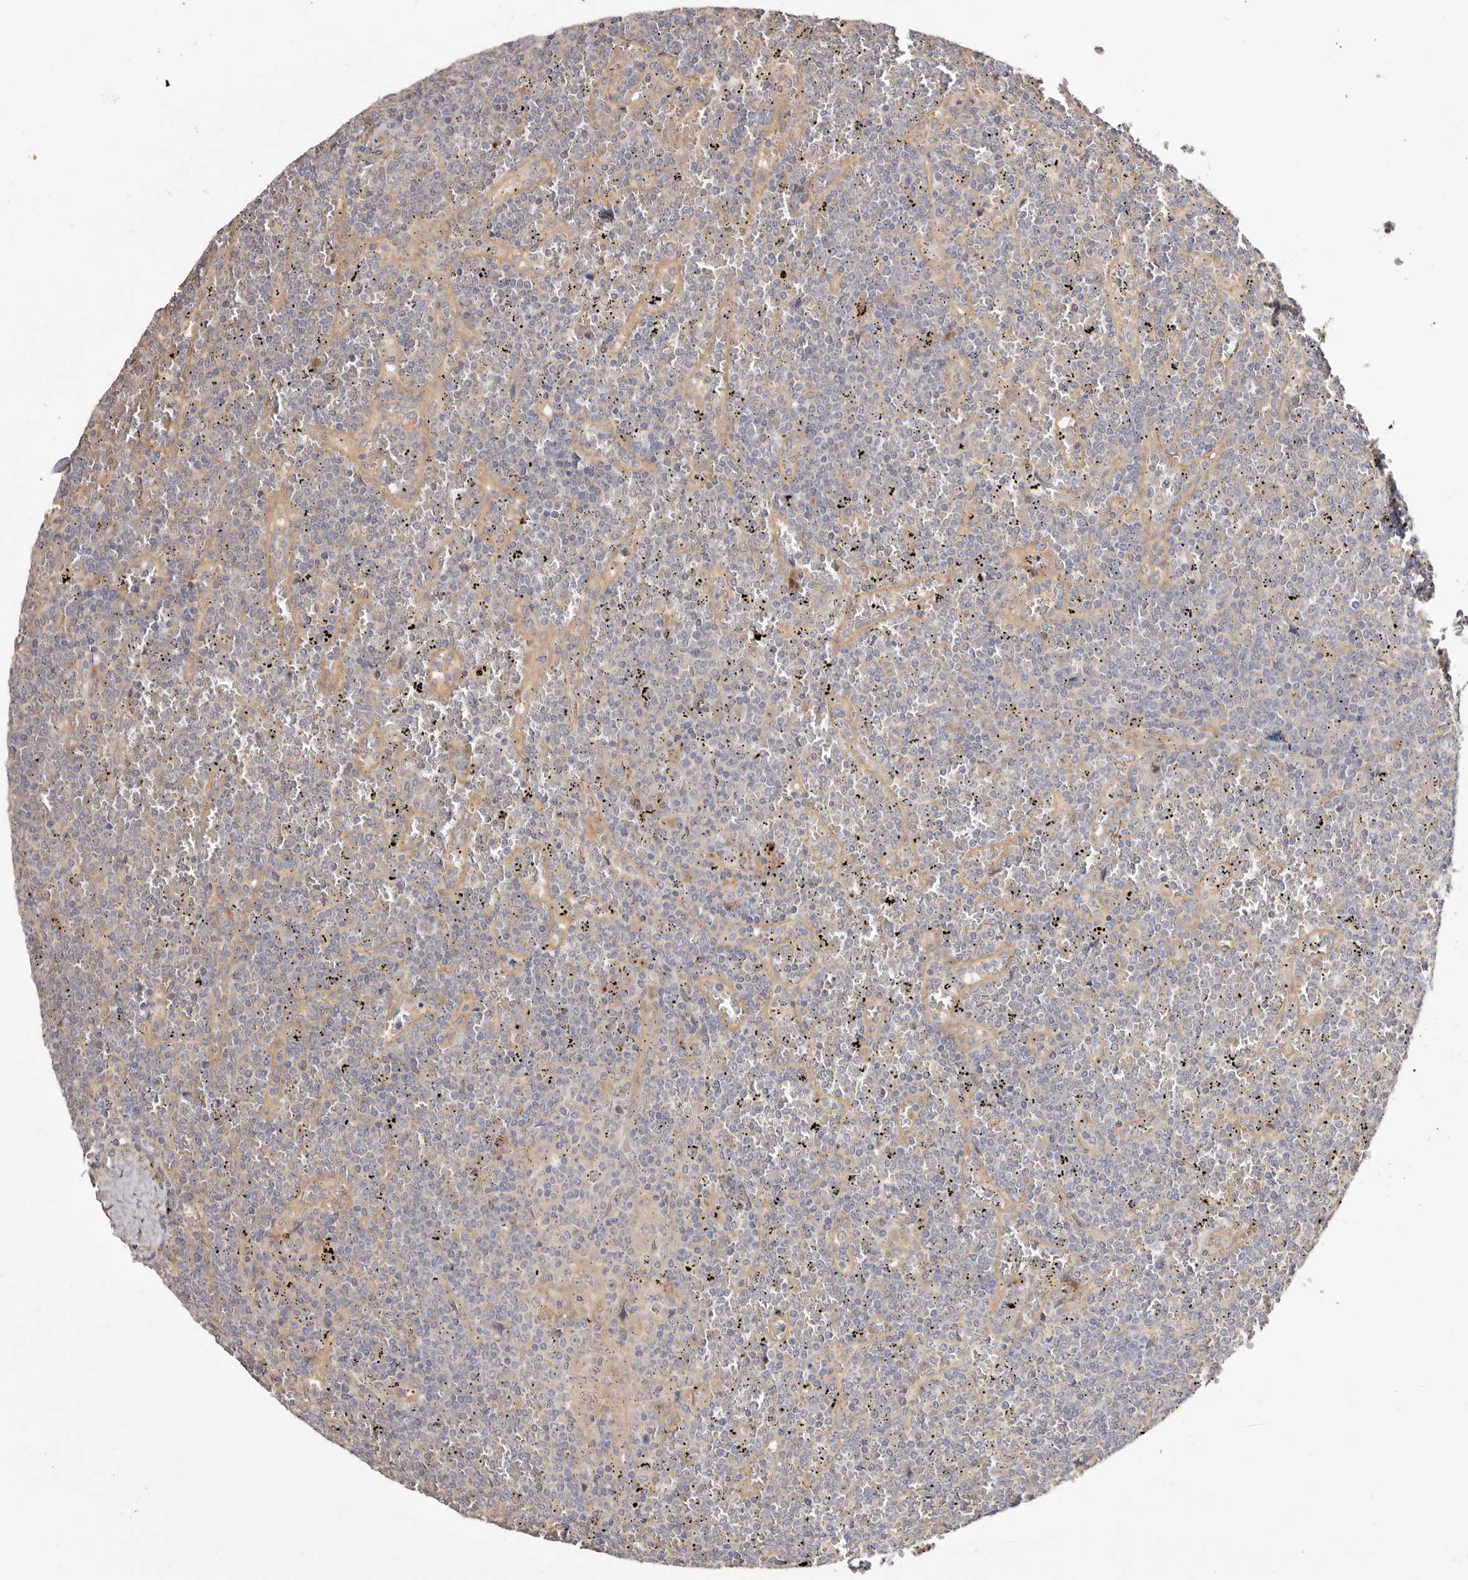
{"staining": {"intensity": "negative", "quantity": "none", "location": "none"}, "tissue": "lymphoma", "cell_type": "Tumor cells", "image_type": "cancer", "snomed": [{"axis": "morphology", "description": "Malignant lymphoma, non-Hodgkin's type, Low grade"}, {"axis": "topography", "description": "Spleen"}], "caption": "Histopathology image shows no protein expression in tumor cells of low-grade malignant lymphoma, non-Hodgkin's type tissue.", "gene": "GPATCH4", "patient": {"sex": "female", "age": 19}}